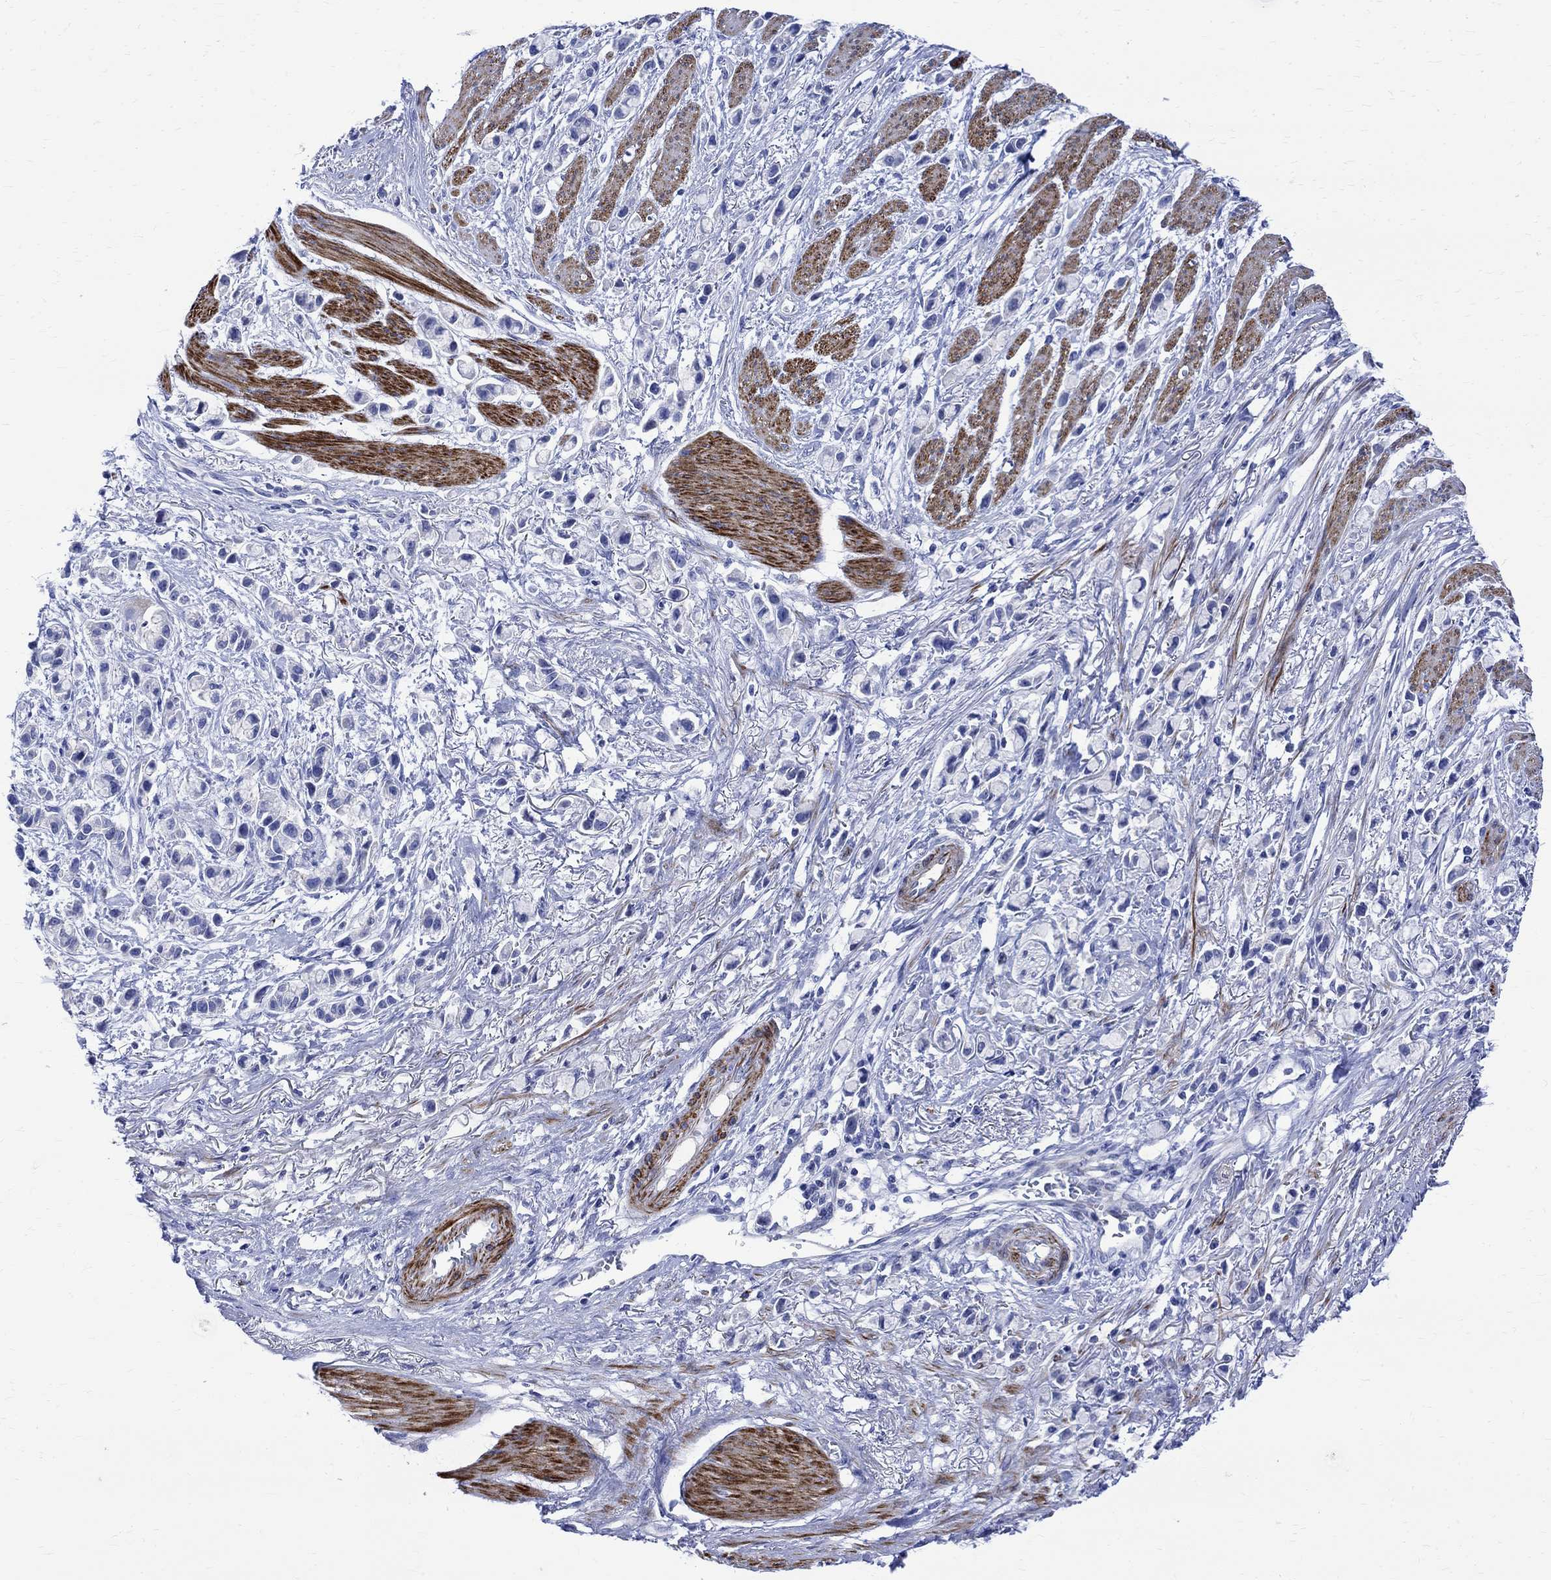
{"staining": {"intensity": "negative", "quantity": "none", "location": "none"}, "tissue": "stomach cancer", "cell_type": "Tumor cells", "image_type": "cancer", "snomed": [{"axis": "morphology", "description": "Adenocarcinoma, NOS"}, {"axis": "topography", "description": "Stomach"}], "caption": "DAB (3,3'-diaminobenzidine) immunohistochemical staining of stomach cancer shows no significant expression in tumor cells.", "gene": "PARVB", "patient": {"sex": "female", "age": 81}}